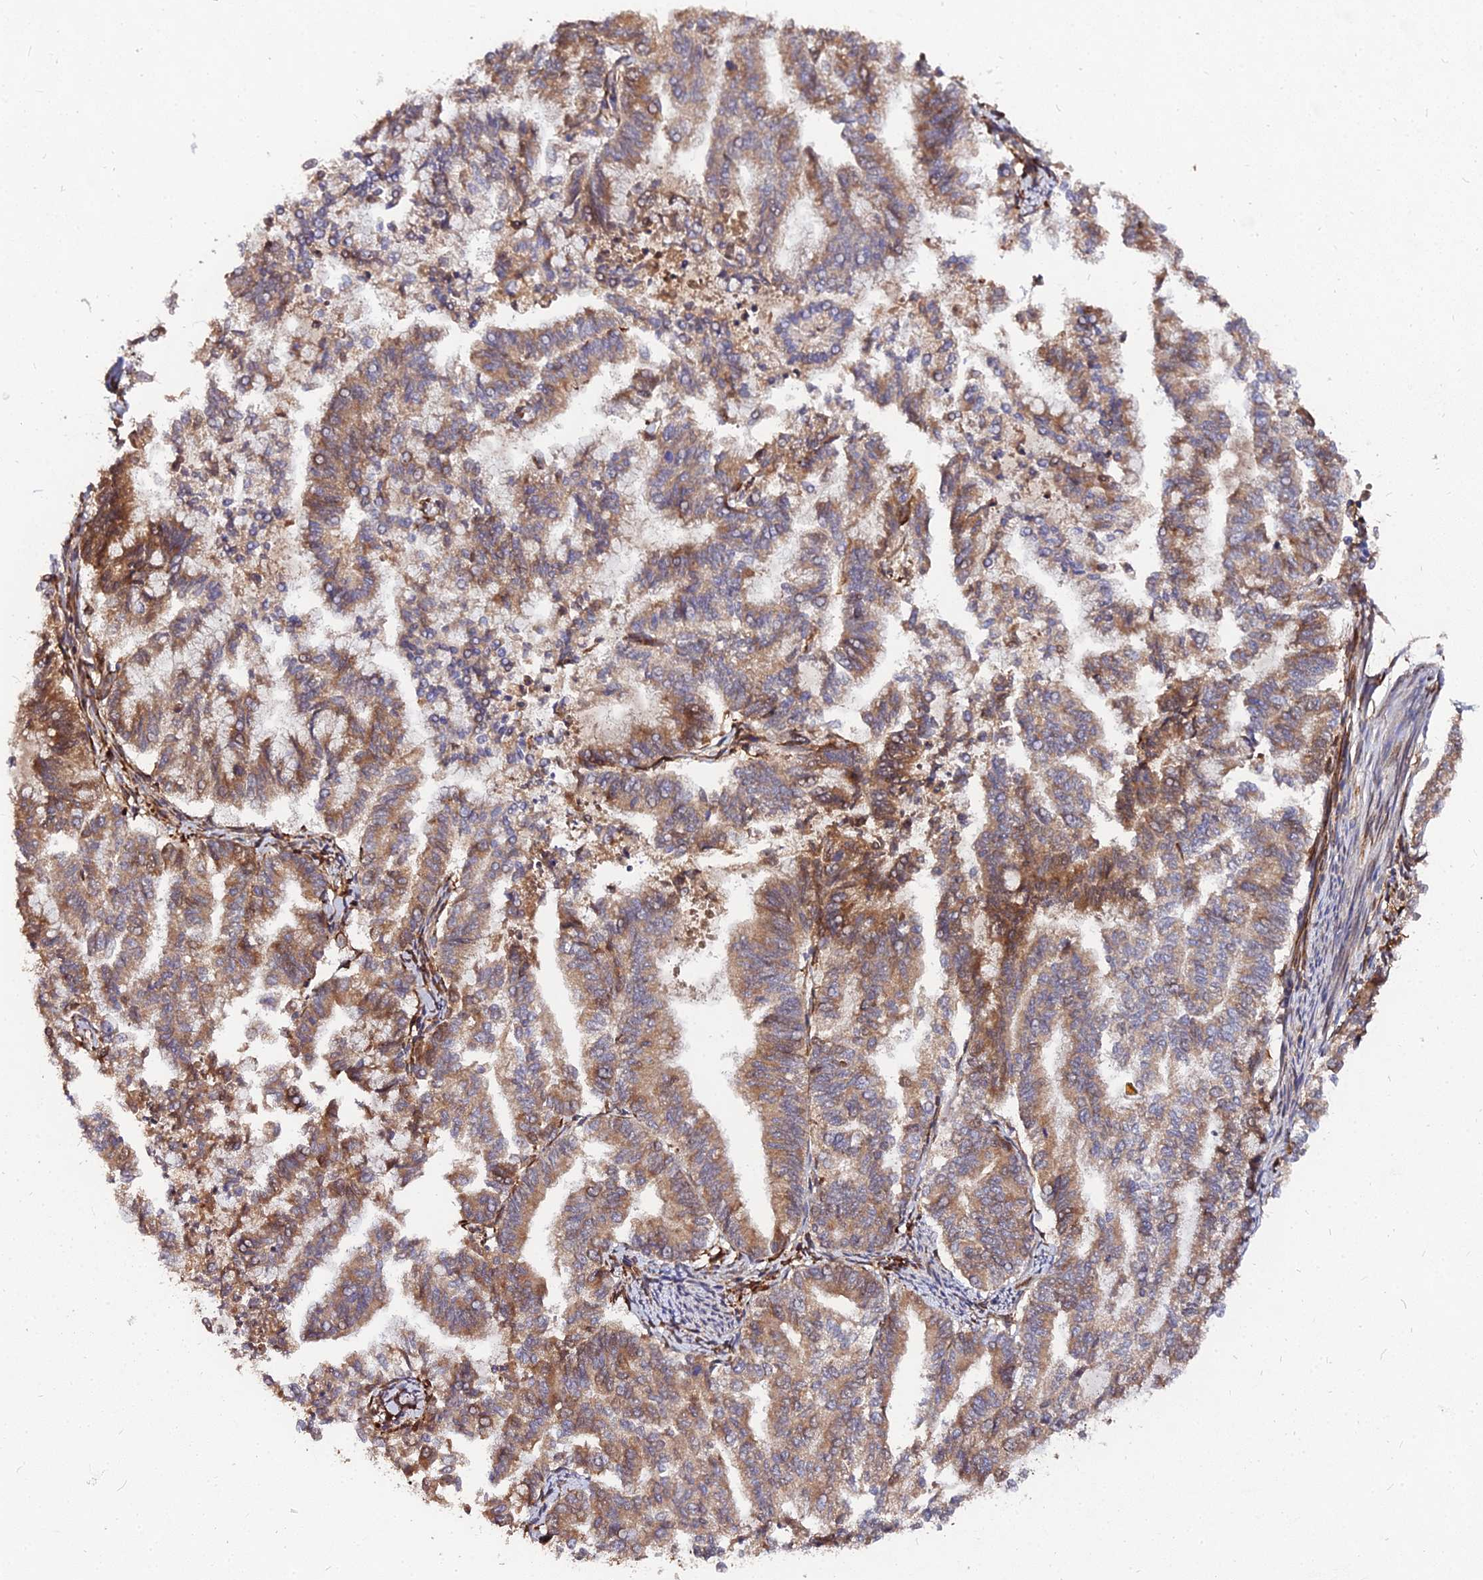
{"staining": {"intensity": "moderate", "quantity": ">75%", "location": "cytoplasmic/membranous"}, "tissue": "endometrial cancer", "cell_type": "Tumor cells", "image_type": "cancer", "snomed": [{"axis": "morphology", "description": "Adenocarcinoma, NOS"}, {"axis": "topography", "description": "Endometrium"}], "caption": "A high-resolution histopathology image shows immunohistochemistry (IHC) staining of endometrial adenocarcinoma, which reveals moderate cytoplasmic/membranous staining in approximately >75% of tumor cells.", "gene": "PDE4D", "patient": {"sex": "female", "age": 79}}